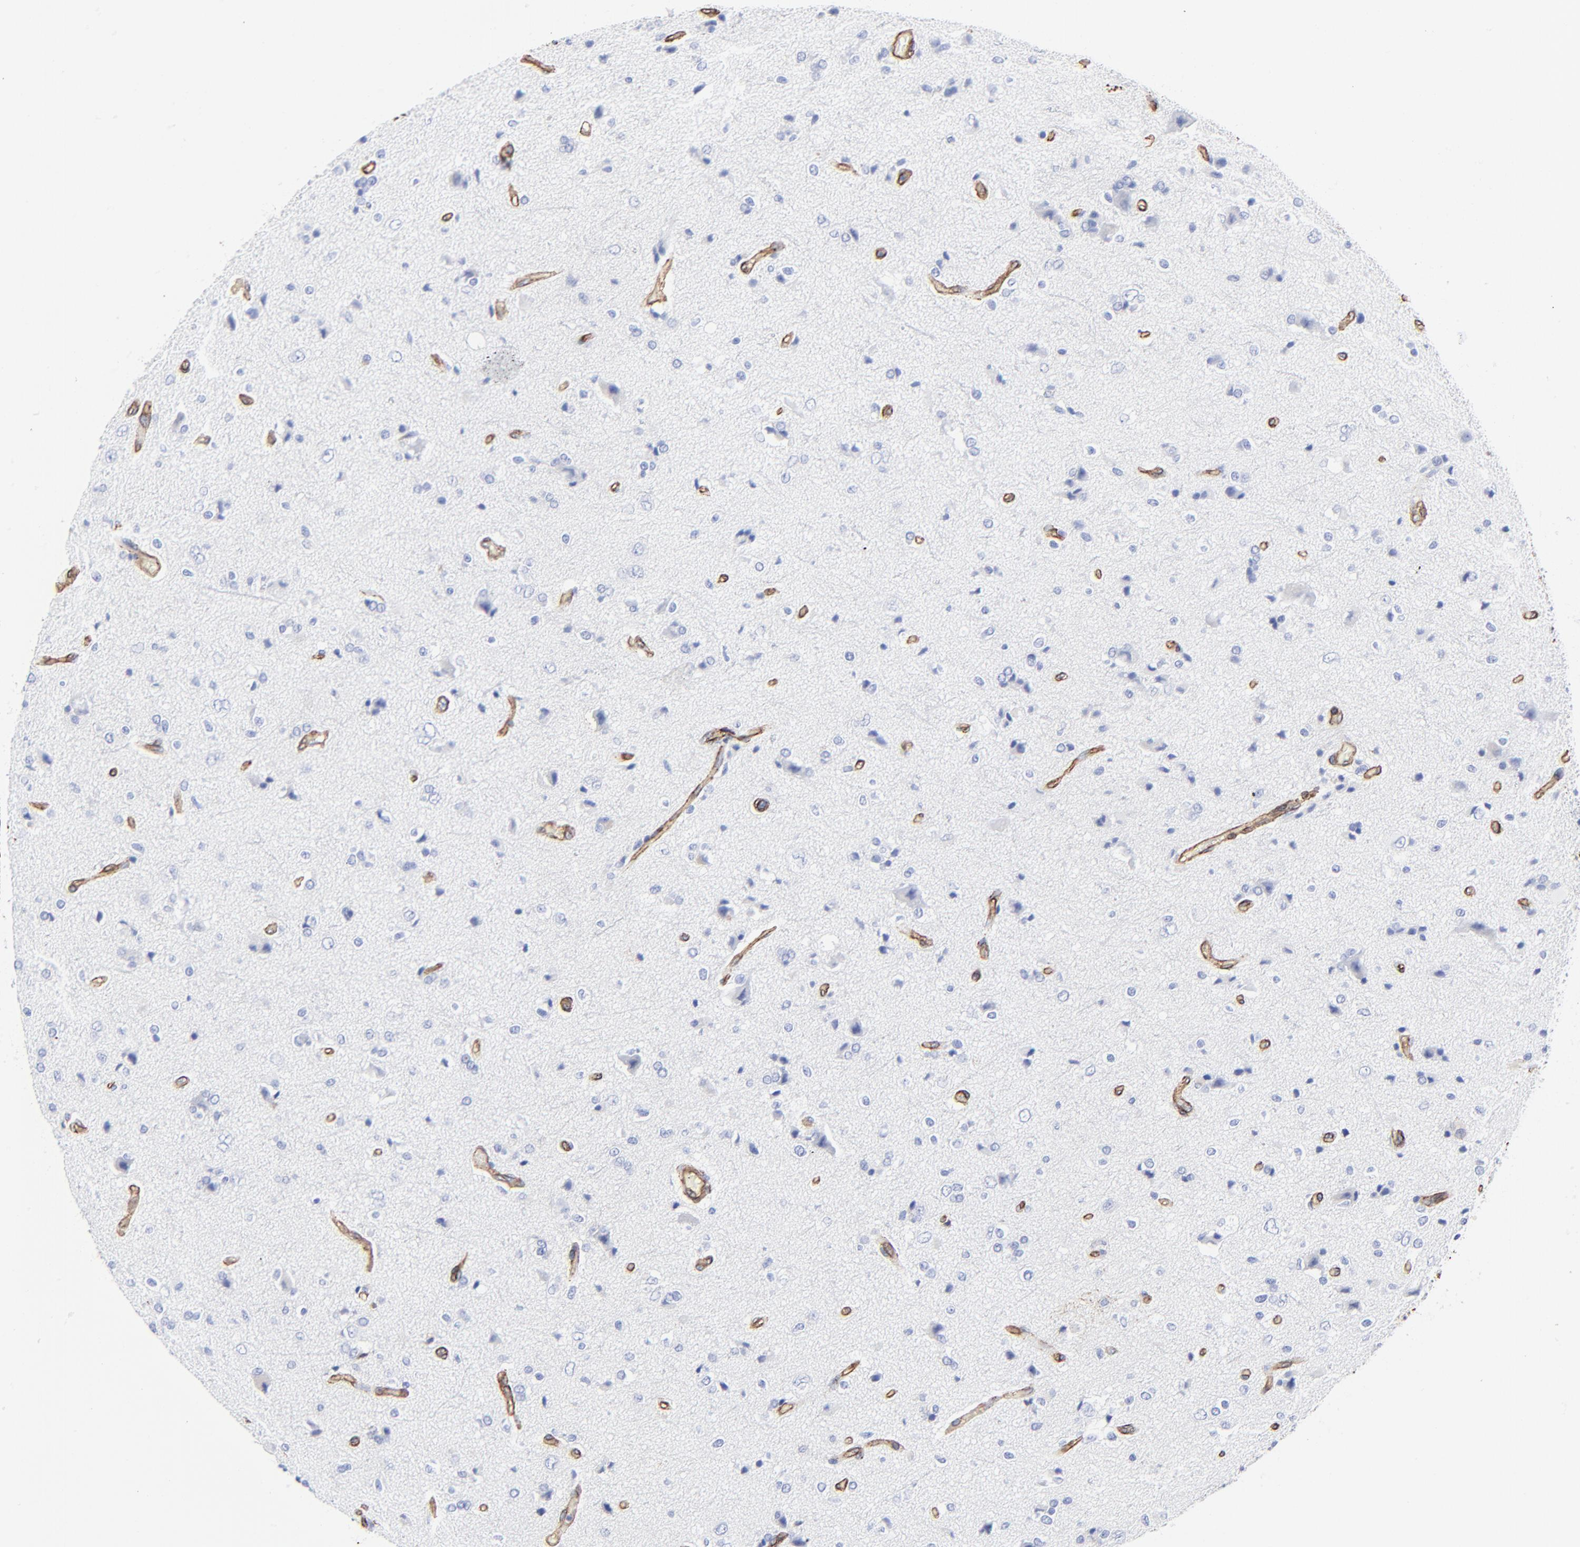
{"staining": {"intensity": "negative", "quantity": "none", "location": "none"}, "tissue": "glioma", "cell_type": "Tumor cells", "image_type": "cancer", "snomed": [{"axis": "morphology", "description": "Glioma, malignant, High grade"}, {"axis": "topography", "description": "Brain"}], "caption": "Tumor cells show no significant protein positivity in malignant glioma (high-grade).", "gene": "CAV1", "patient": {"sex": "male", "age": 47}}